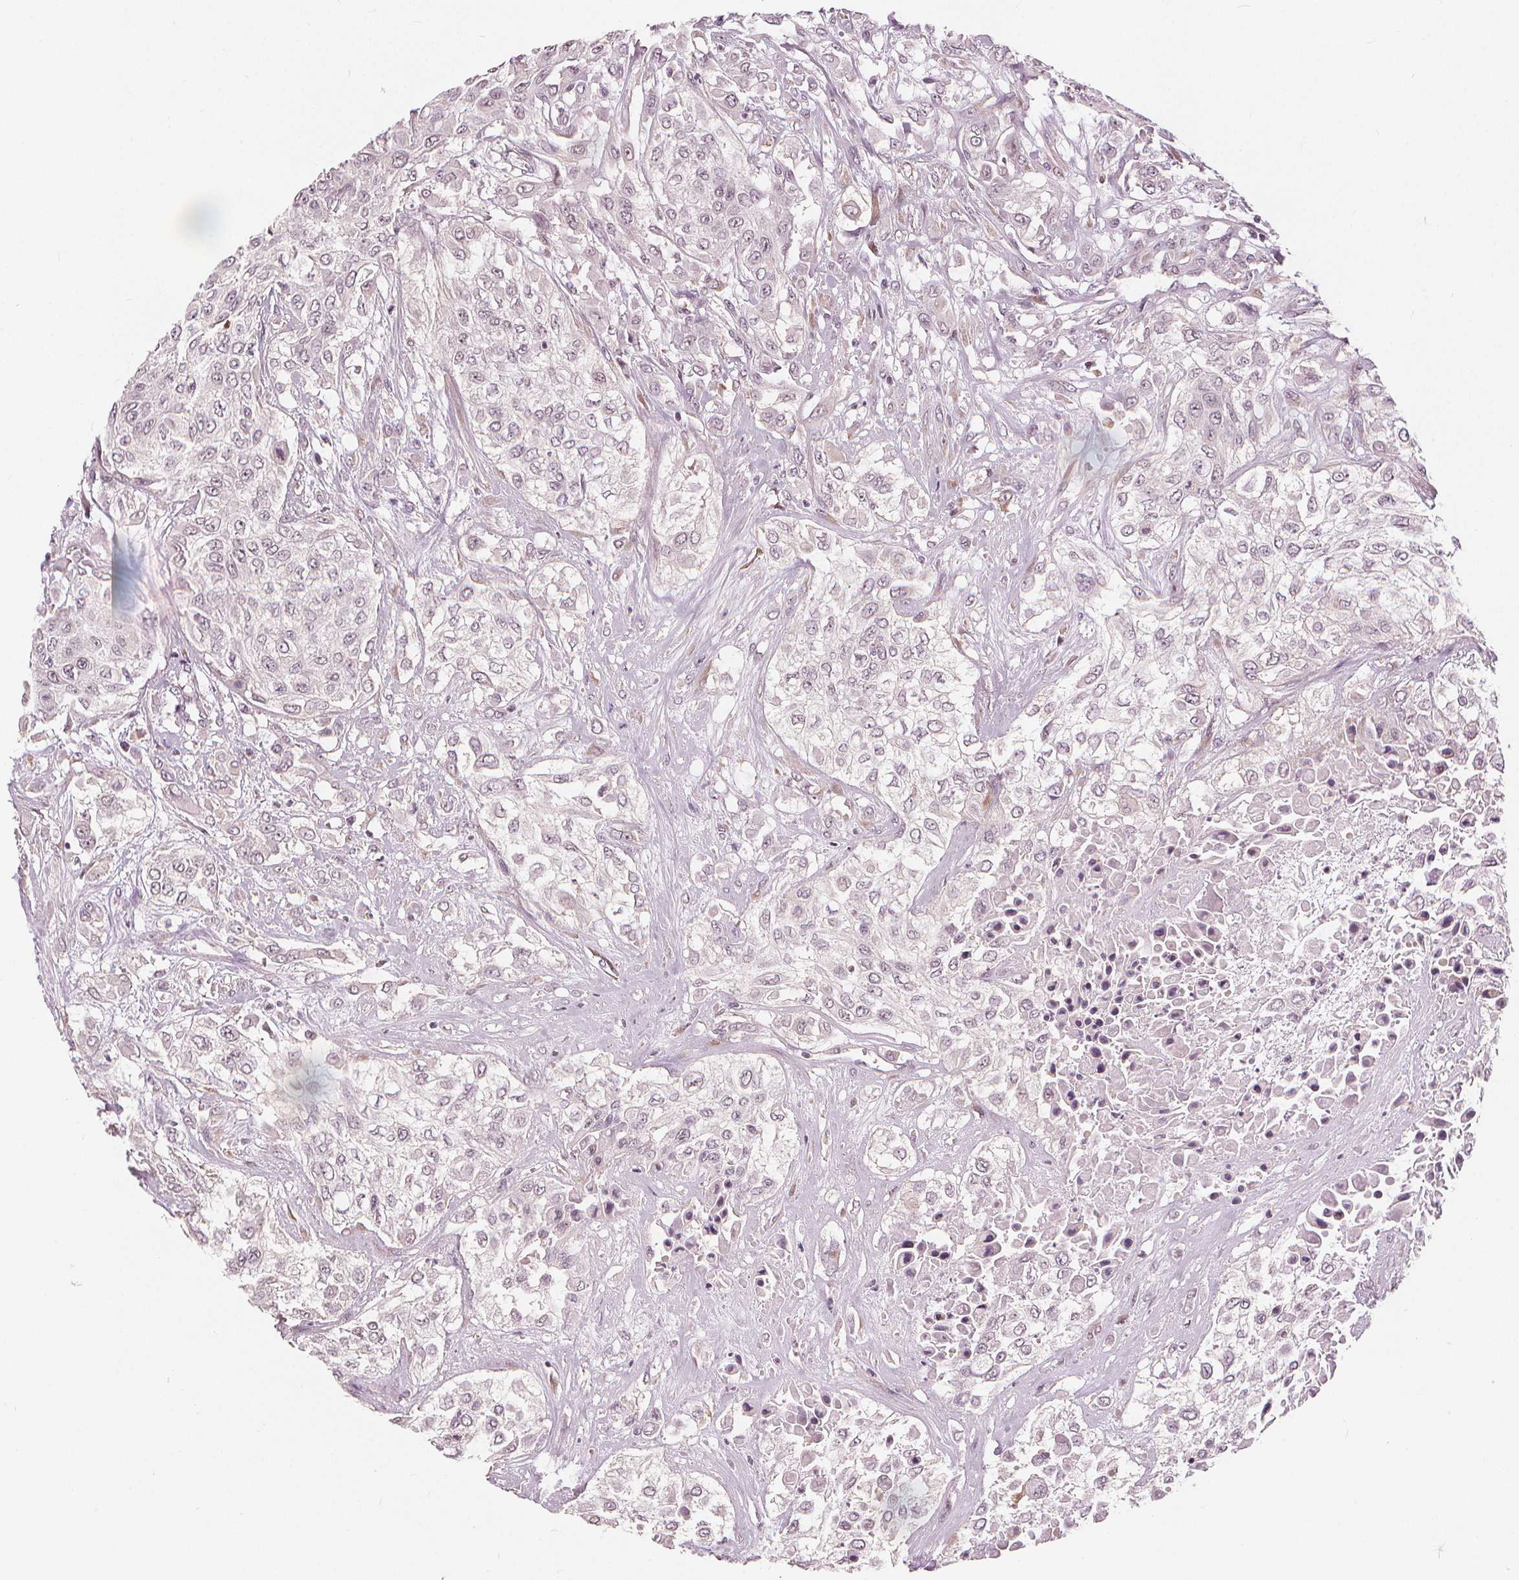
{"staining": {"intensity": "negative", "quantity": "none", "location": "none"}, "tissue": "urothelial cancer", "cell_type": "Tumor cells", "image_type": "cancer", "snomed": [{"axis": "morphology", "description": "Urothelial carcinoma, High grade"}, {"axis": "topography", "description": "Urinary bladder"}], "caption": "This is an IHC image of human urothelial cancer. There is no positivity in tumor cells.", "gene": "SLC34A1", "patient": {"sex": "male", "age": 57}}